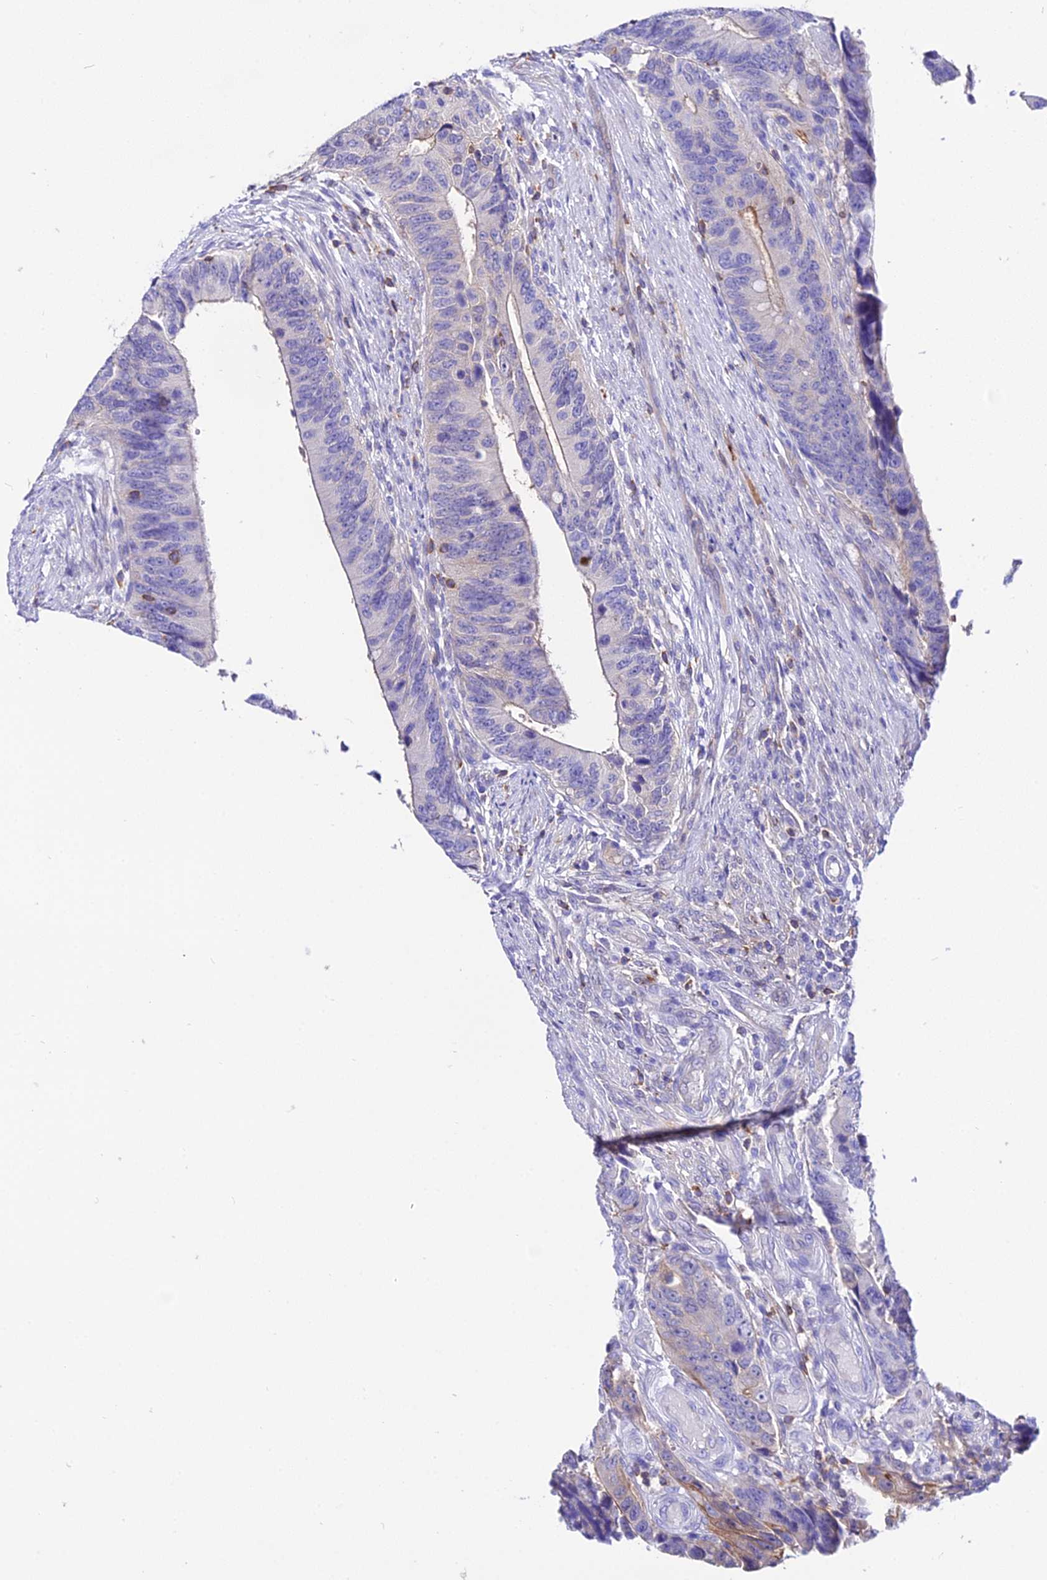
{"staining": {"intensity": "weak", "quantity": "<25%", "location": "cytoplasmic/membranous"}, "tissue": "colorectal cancer", "cell_type": "Tumor cells", "image_type": "cancer", "snomed": [{"axis": "morphology", "description": "Adenocarcinoma, NOS"}, {"axis": "topography", "description": "Colon"}], "caption": "IHC histopathology image of neoplastic tissue: human colorectal cancer (adenocarcinoma) stained with DAB displays no significant protein staining in tumor cells.", "gene": "S100A16", "patient": {"sex": "male", "age": 87}}